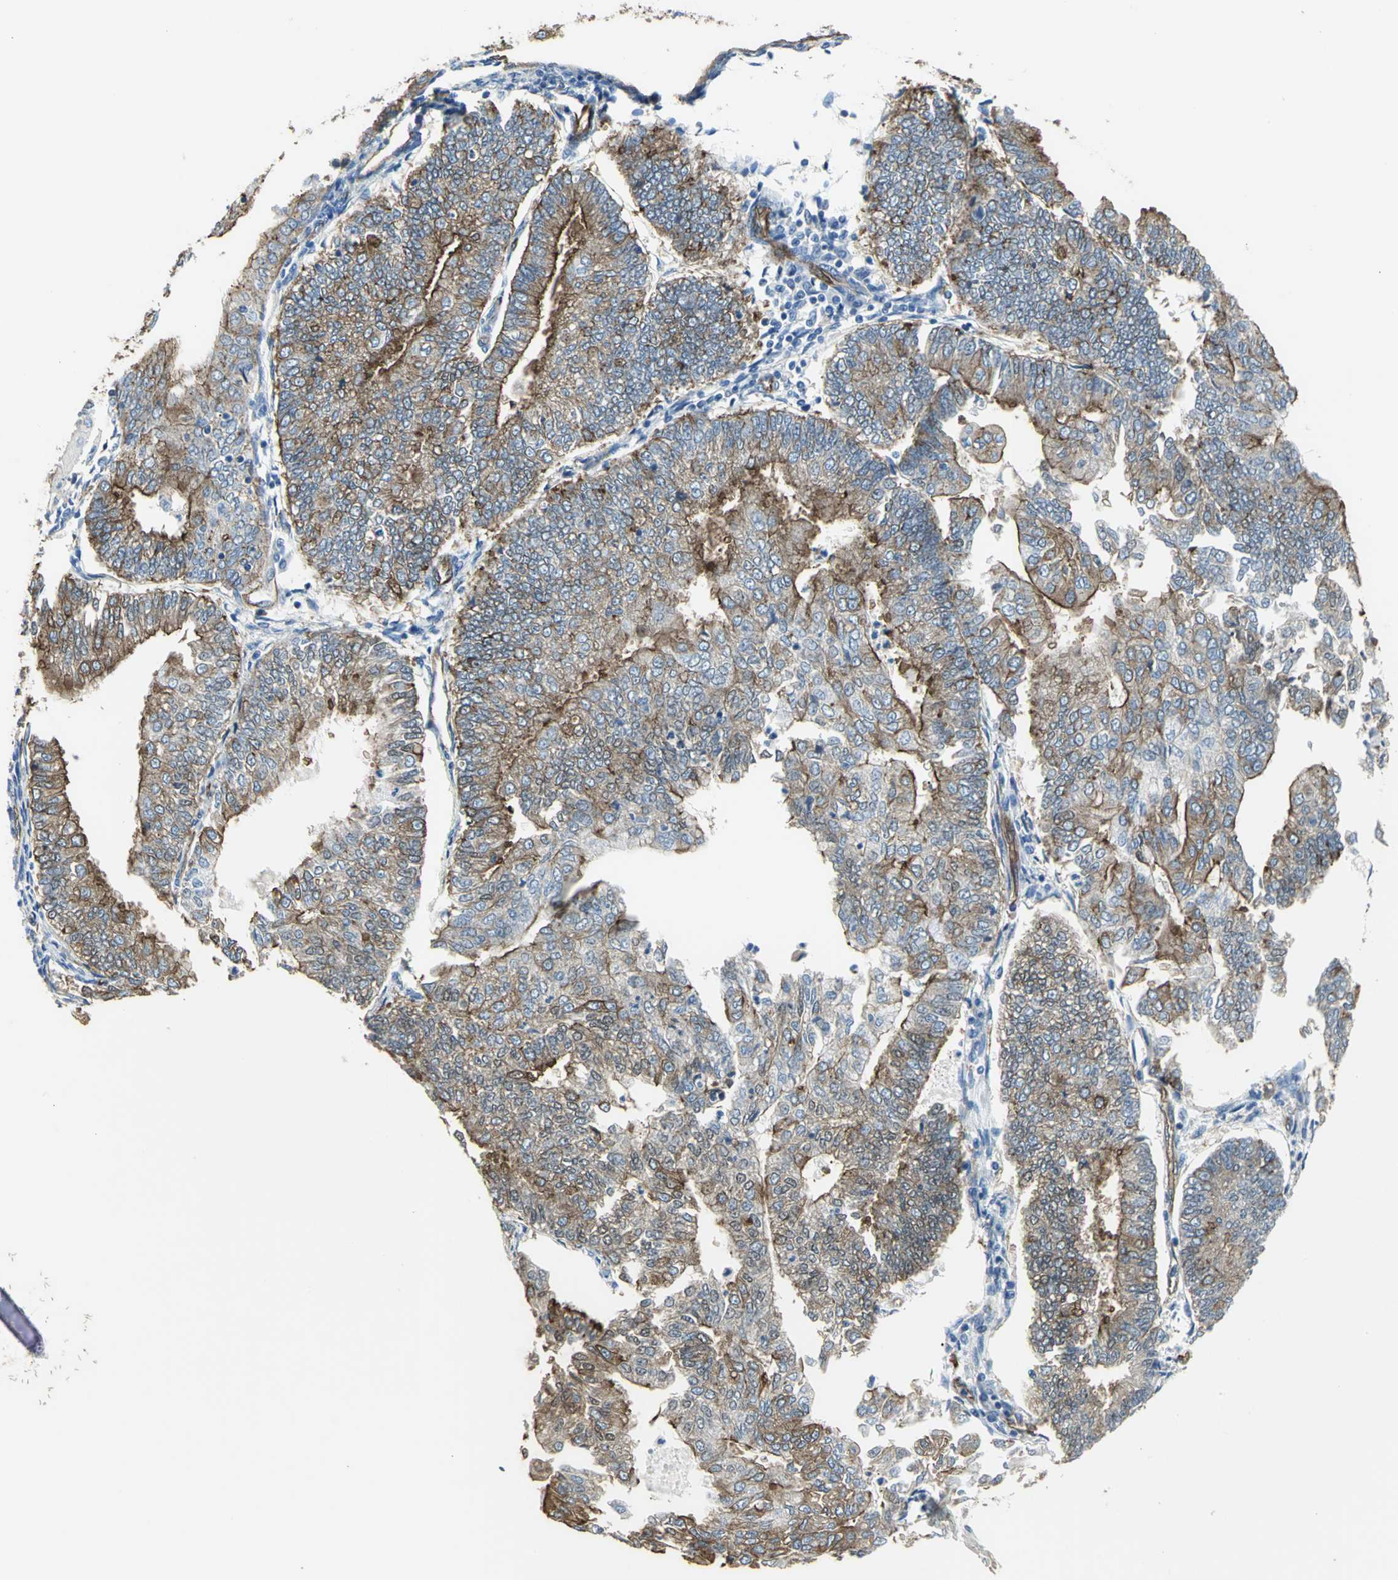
{"staining": {"intensity": "strong", "quantity": "25%-75%", "location": "cytoplasmic/membranous"}, "tissue": "endometrial cancer", "cell_type": "Tumor cells", "image_type": "cancer", "snomed": [{"axis": "morphology", "description": "Adenocarcinoma, NOS"}, {"axis": "topography", "description": "Endometrium"}], "caption": "Immunohistochemical staining of human endometrial adenocarcinoma demonstrates high levels of strong cytoplasmic/membranous staining in approximately 25%-75% of tumor cells.", "gene": "FLNB", "patient": {"sex": "female", "age": 59}}